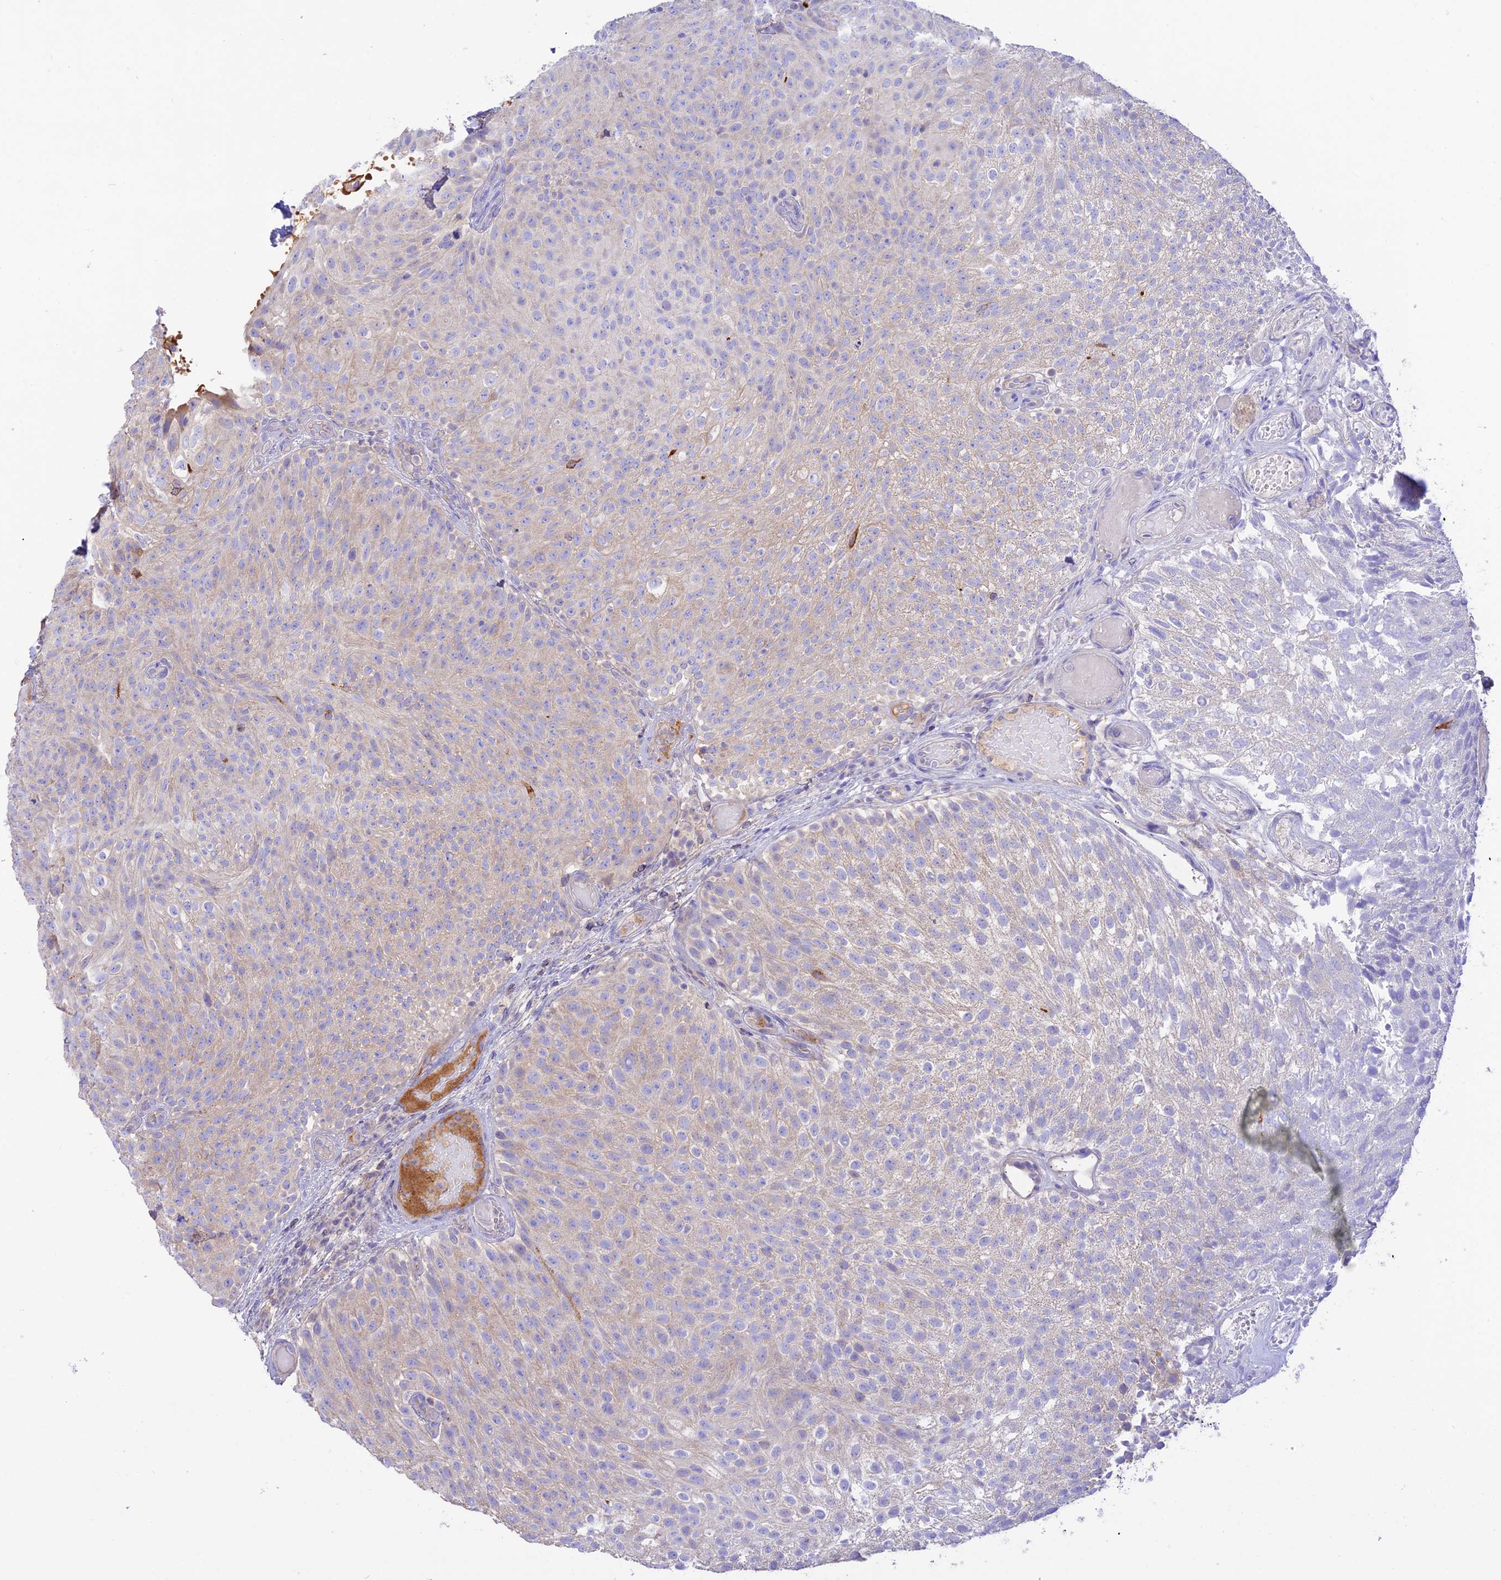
{"staining": {"intensity": "negative", "quantity": "none", "location": "none"}, "tissue": "urothelial cancer", "cell_type": "Tumor cells", "image_type": "cancer", "snomed": [{"axis": "morphology", "description": "Urothelial carcinoma, Low grade"}, {"axis": "topography", "description": "Urinary bladder"}], "caption": "Immunohistochemical staining of urothelial cancer shows no significant staining in tumor cells. The staining was performed using DAB to visualize the protein expression in brown, while the nuclei were stained in blue with hematoxylin (Magnification: 20x).", "gene": "NLRP9", "patient": {"sex": "male", "age": 78}}